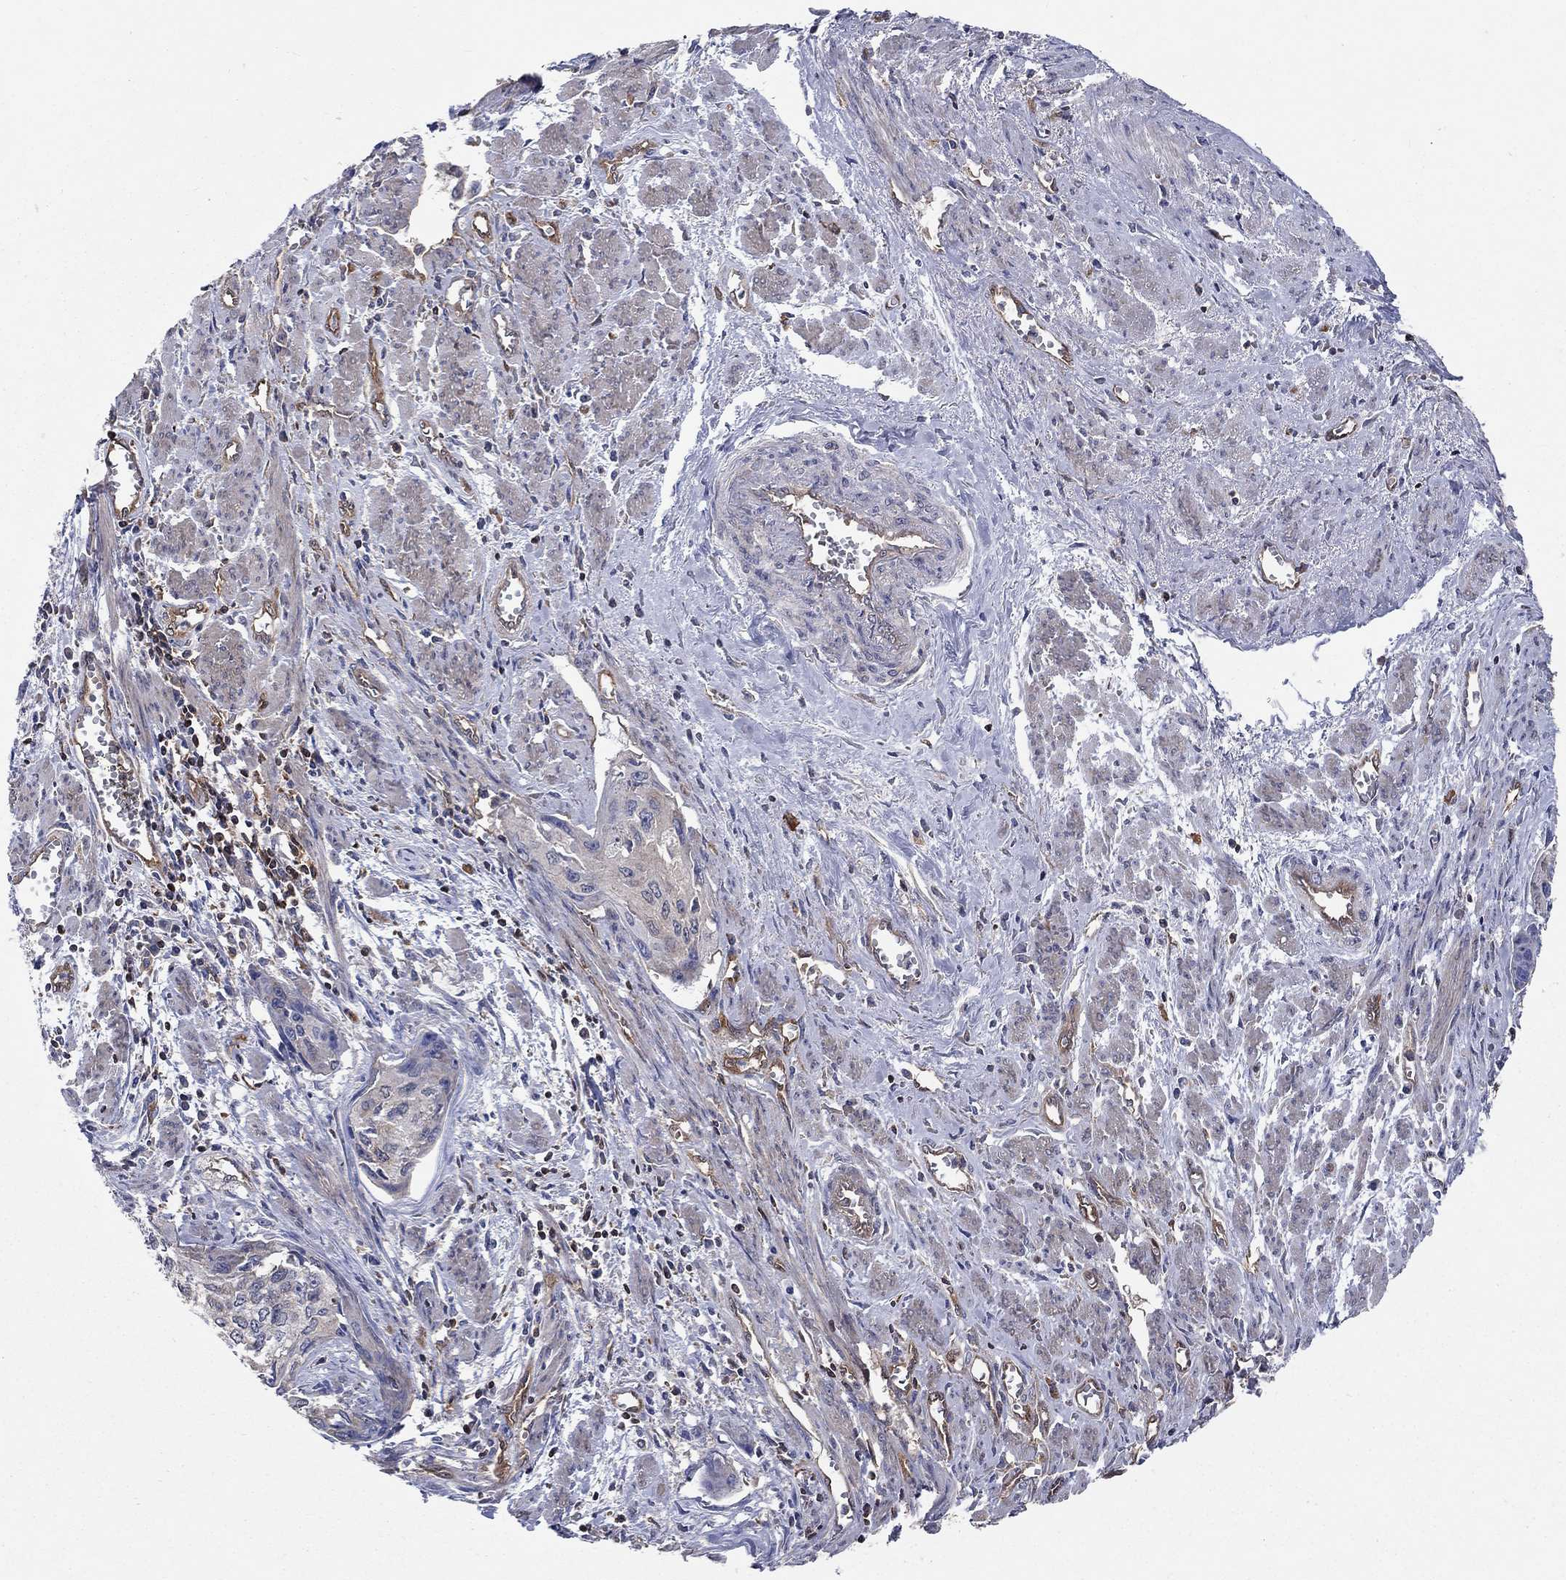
{"staining": {"intensity": "negative", "quantity": "none", "location": "none"}, "tissue": "cervical cancer", "cell_type": "Tumor cells", "image_type": "cancer", "snomed": [{"axis": "morphology", "description": "Squamous cell carcinoma, NOS"}, {"axis": "topography", "description": "Cervix"}], "caption": "Histopathology image shows no protein staining in tumor cells of cervical squamous cell carcinoma tissue.", "gene": "AGFG2", "patient": {"sex": "female", "age": 58}}